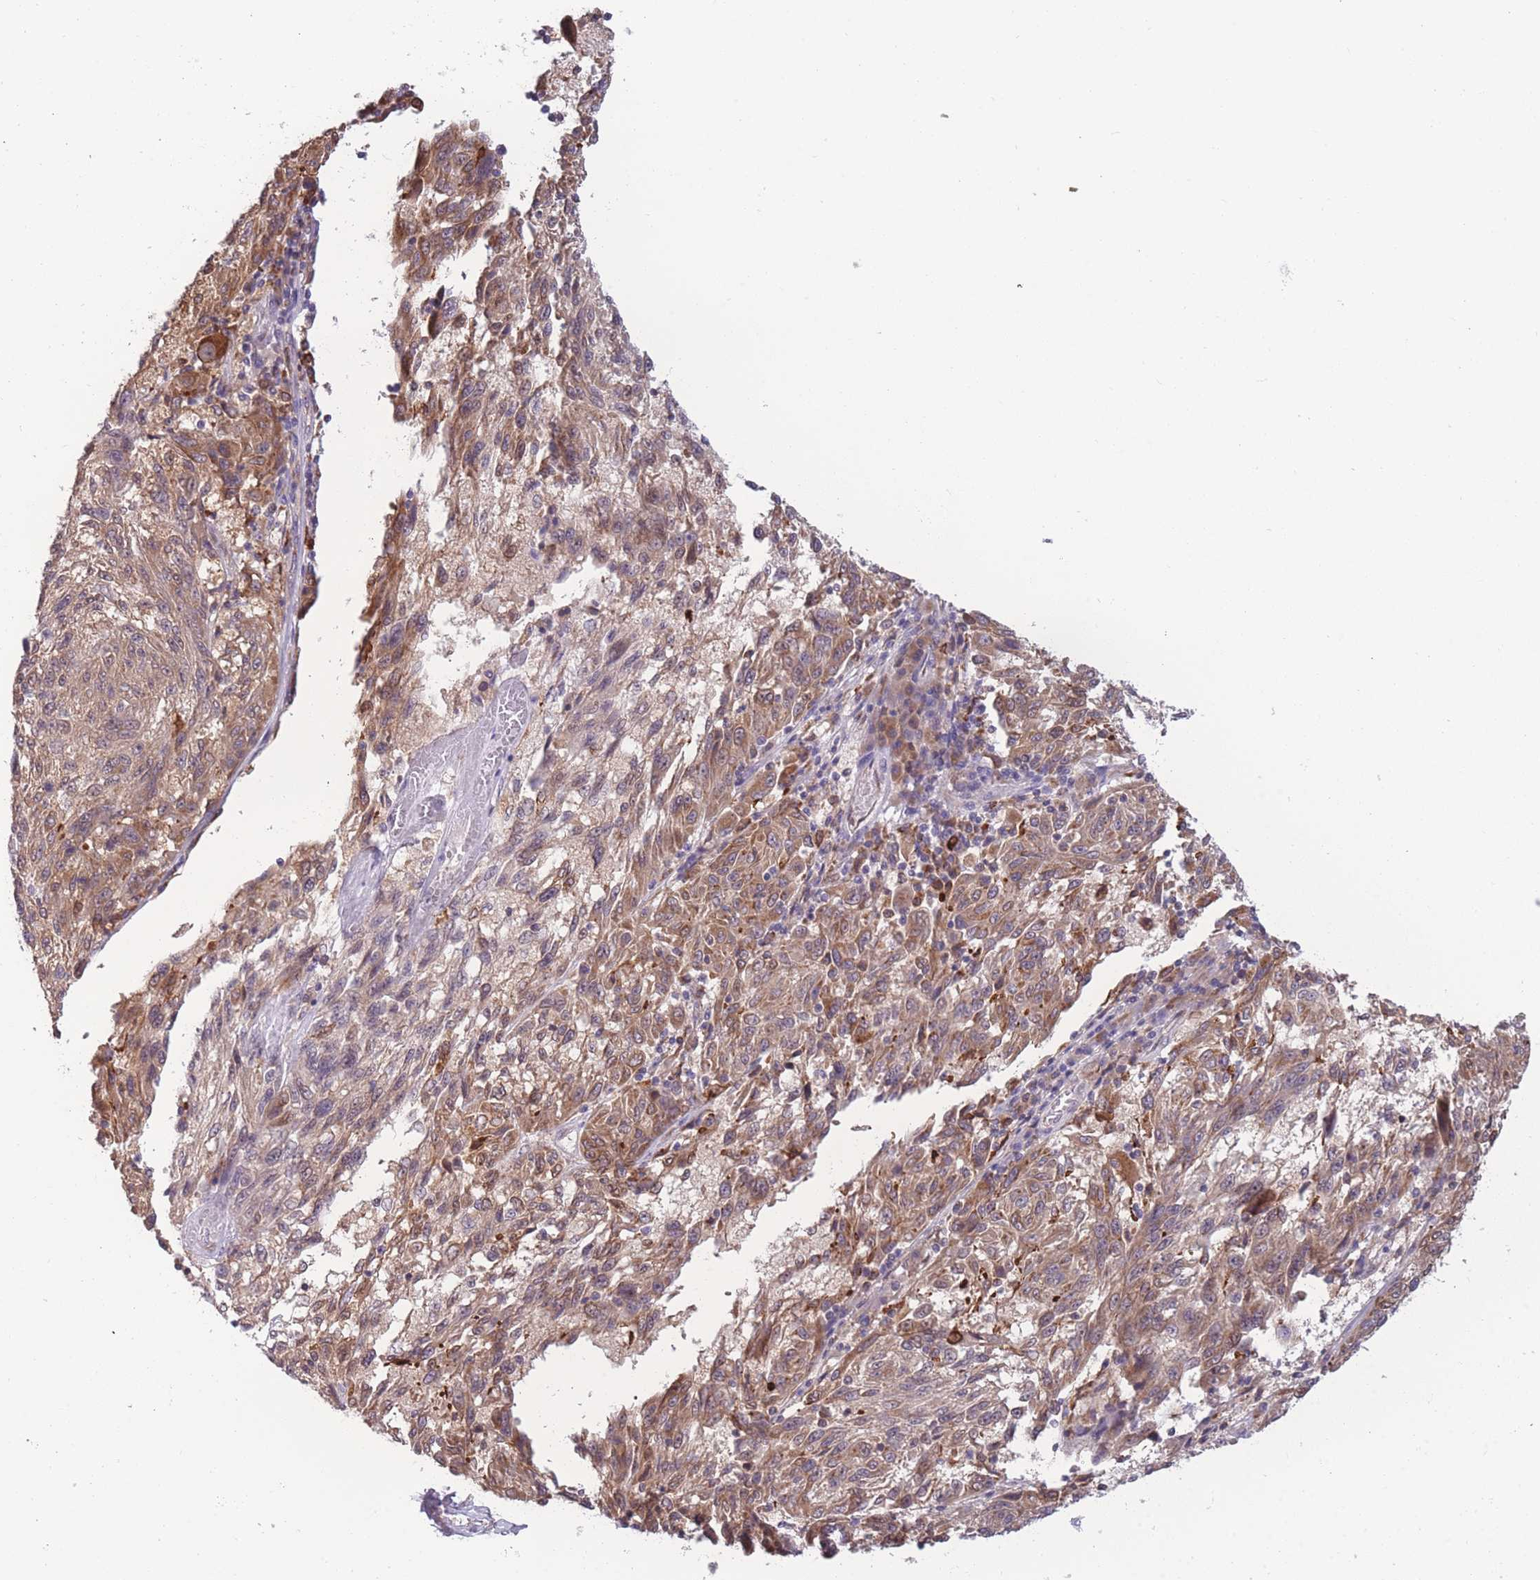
{"staining": {"intensity": "moderate", "quantity": ">75%", "location": "cytoplasmic/membranous"}, "tissue": "melanoma", "cell_type": "Tumor cells", "image_type": "cancer", "snomed": [{"axis": "morphology", "description": "Malignant melanoma, NOS"}, {"axis": "topography", "description": "Skin"}], "caption": "Melanoma stained with immunohistochemistry displays moderate cytoplasmic/membranous expression in about >75% of tumor cells. (DAB (3,3'-diaminobenzidine) IHC with brightfield microscopy, high magnification).", "gene": "TMEM121", "patient": {"sex": "male", "age": 53}}